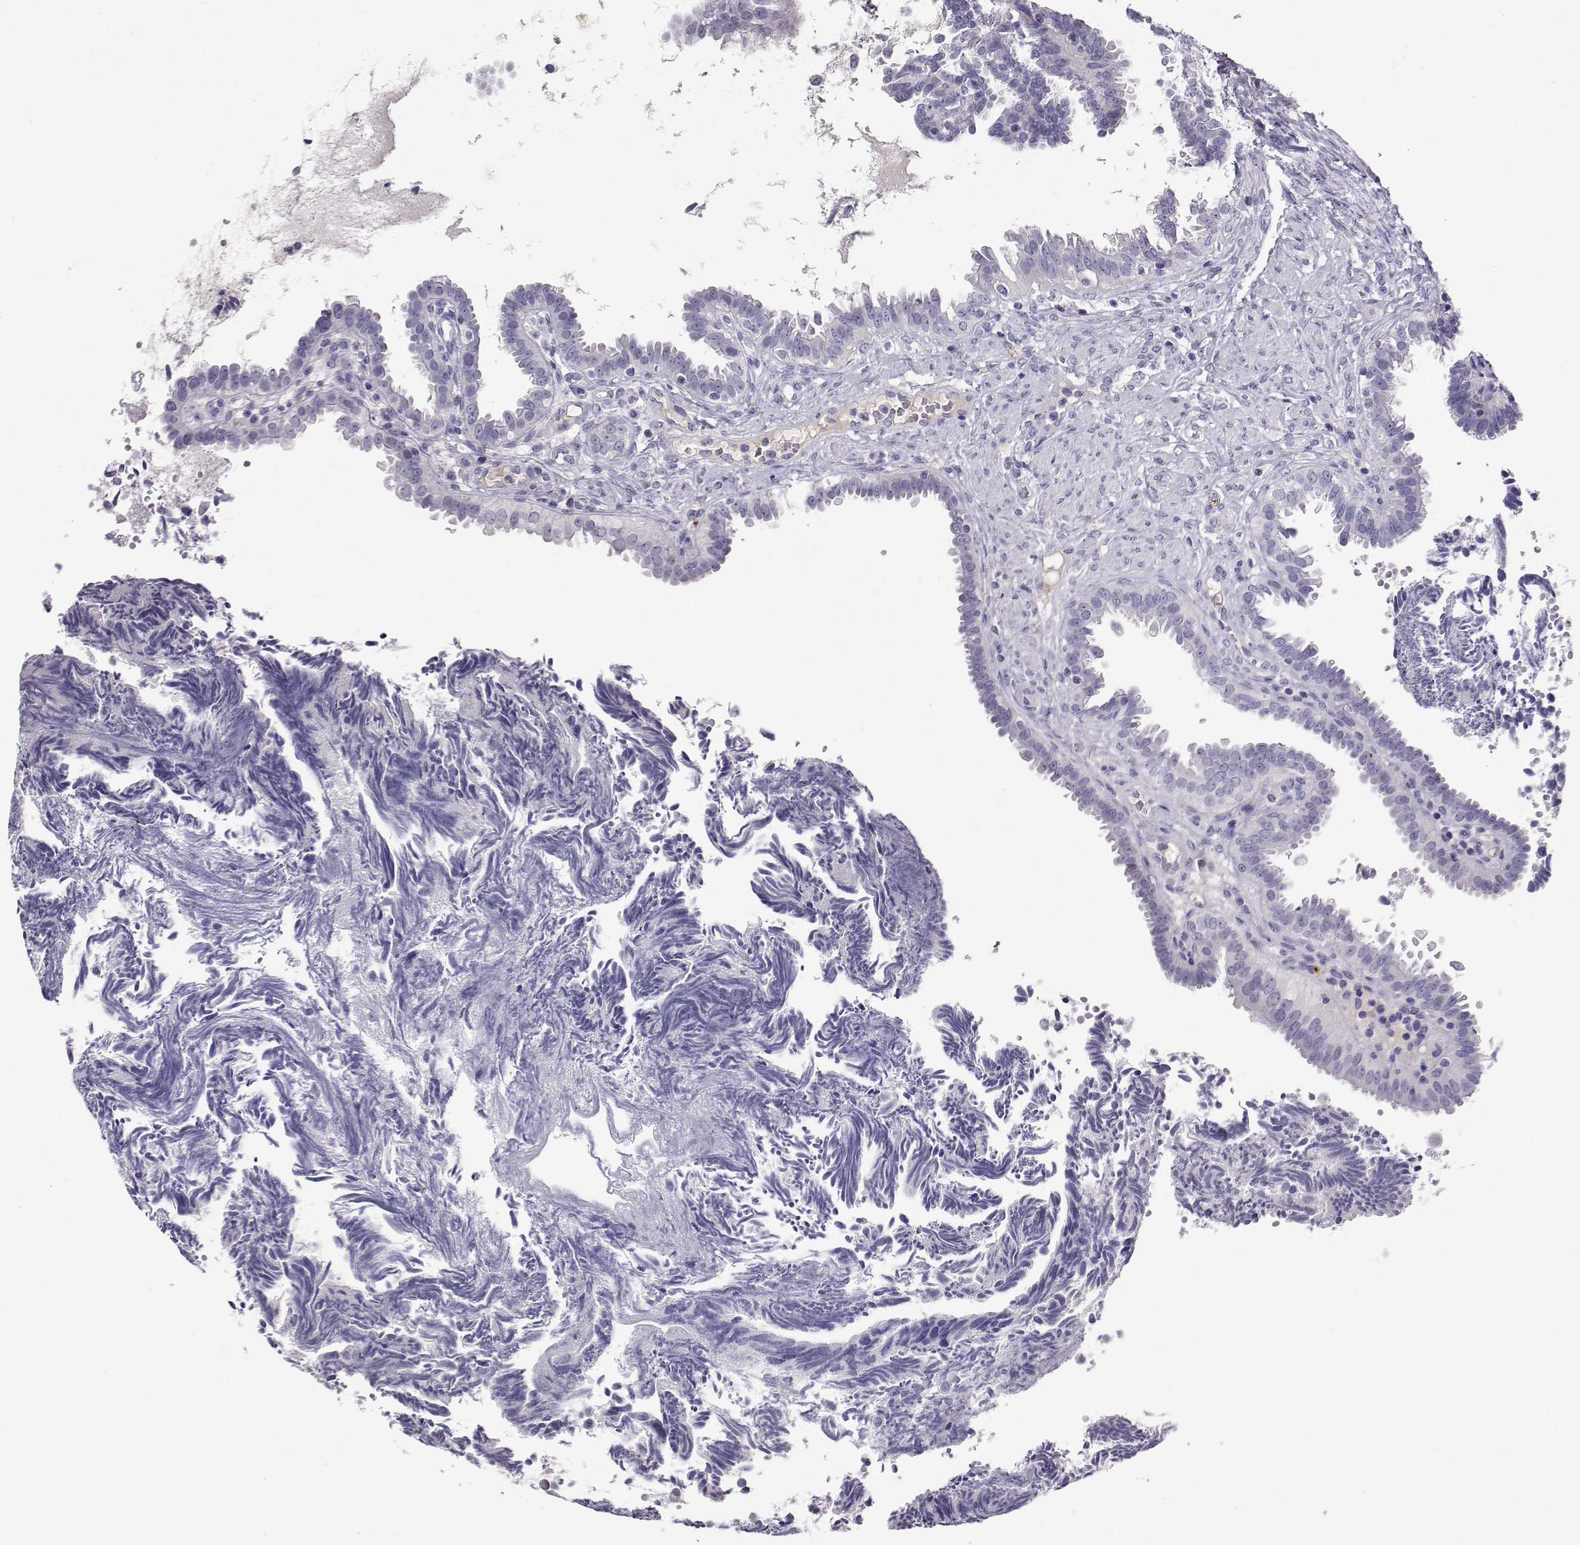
{"staining": {"intensity": "negative", "quantity": "none", "location": "none"}, "tissue": "fallopian tube", "cell_type": "Glandular cells", "image_type": "normal", "snomed": [{"axis": "morphology", "description": "Normal tissue, NOS"}, {"axis": "topography", "description": "Fallopian tube"}], "caption": "Benign fallopian tube was stained to show a protein in brown. There is no significant staining in glandular cells. Nuclei are stained in blue.", "gene": "GRIK4", "patient": {"sex": "female", "age": 39}}